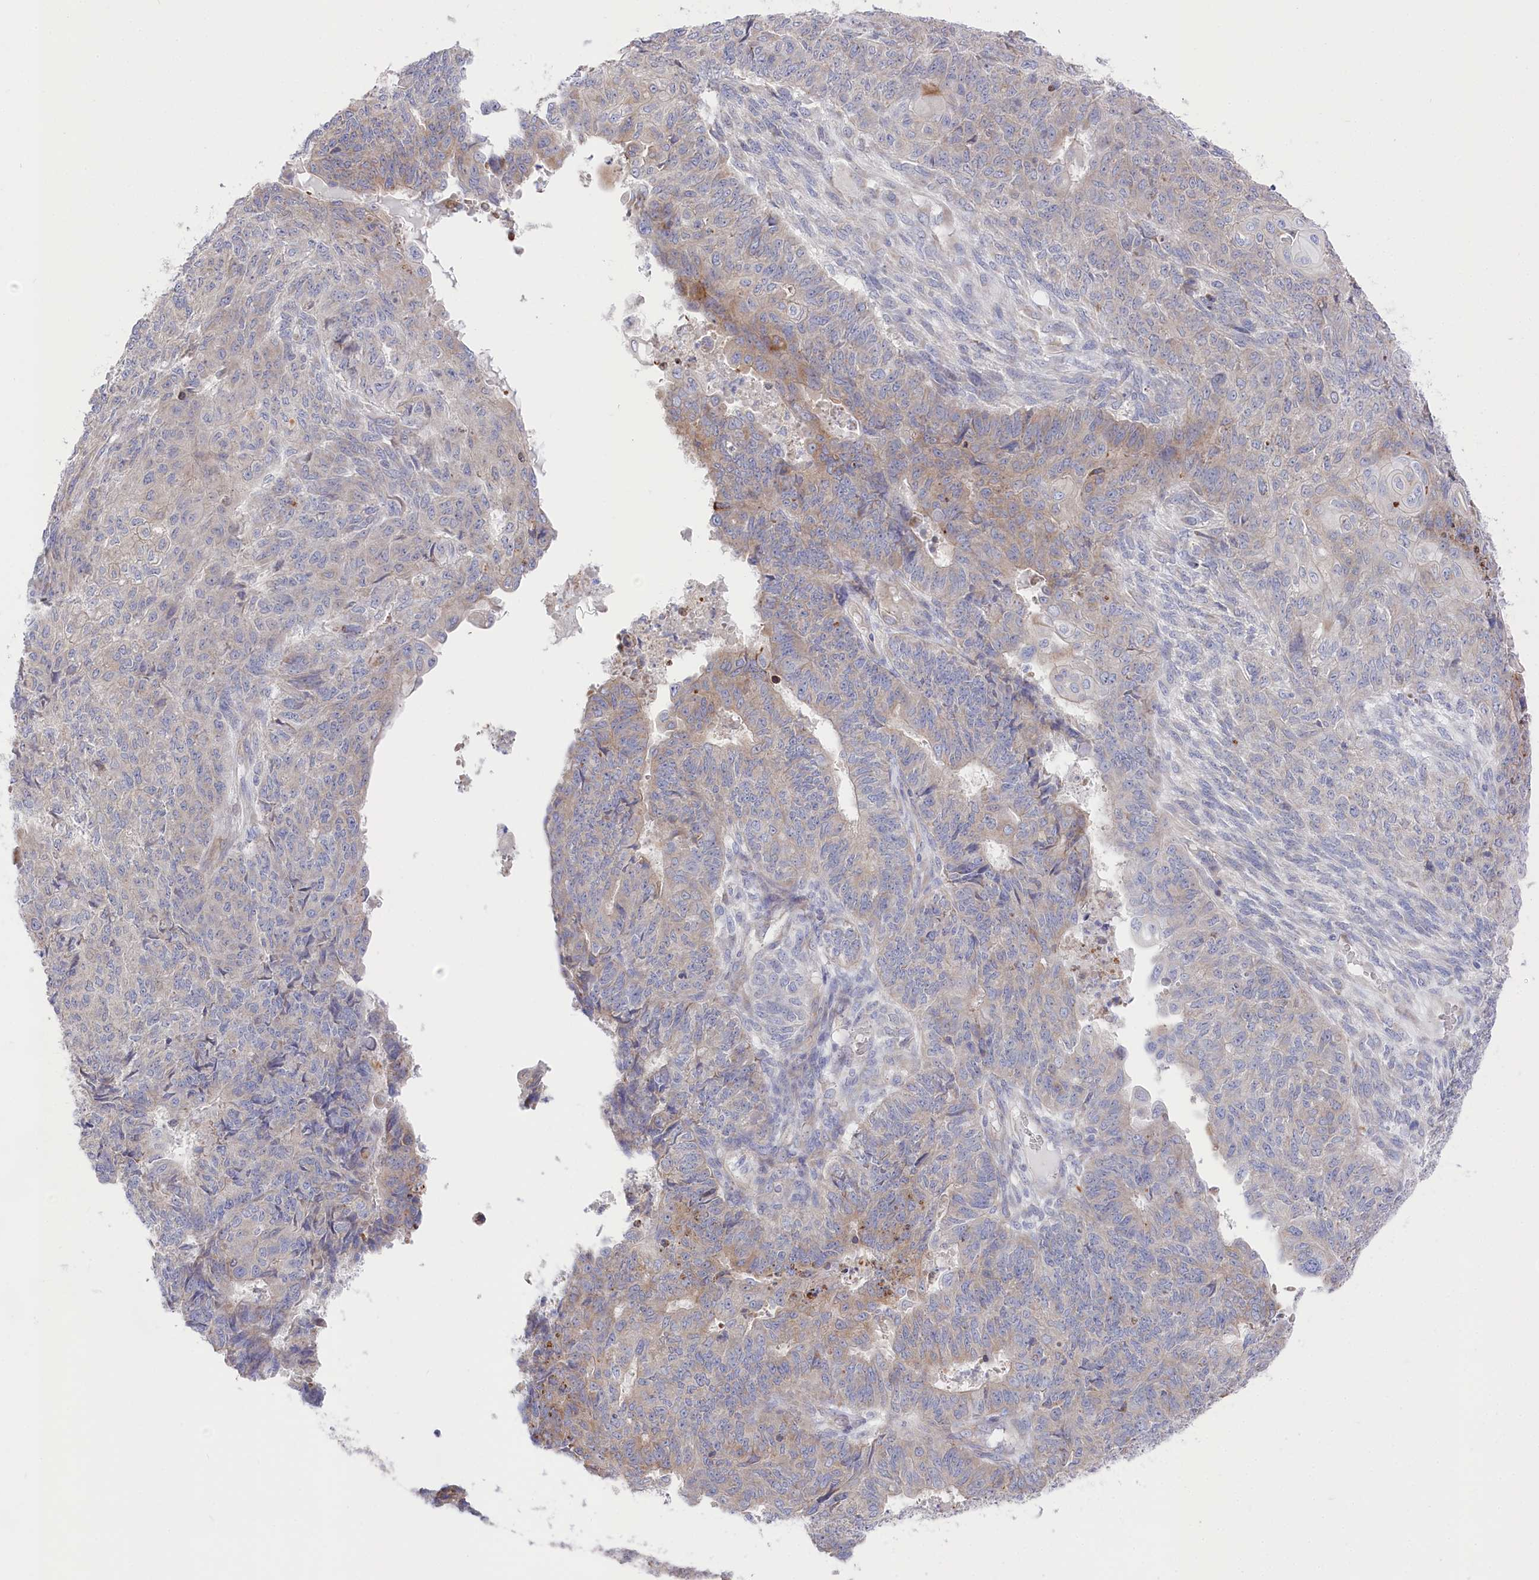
{"staining": {"intensity": "moderate", "quantity": "<25%", "location": "cytoplasmic/membranous"}, "tissue": "endometrial cancer", "cell_type": "Tumor cells", "image_type": "cancer", "snomed": [{"axis": "morphology", "description": "Adenocarcinoma, NOS"}, {"axis": "topography", "description": "Endometrium"}], "caption": "Adenocarcinoma (endometrial) stained with a brown dye displays moderate cytoplasmic/membranous positive expression in about <25% of tumor cells.", "gene": "POGLUT1", "patient": {"sex": "female", "age": 32}}